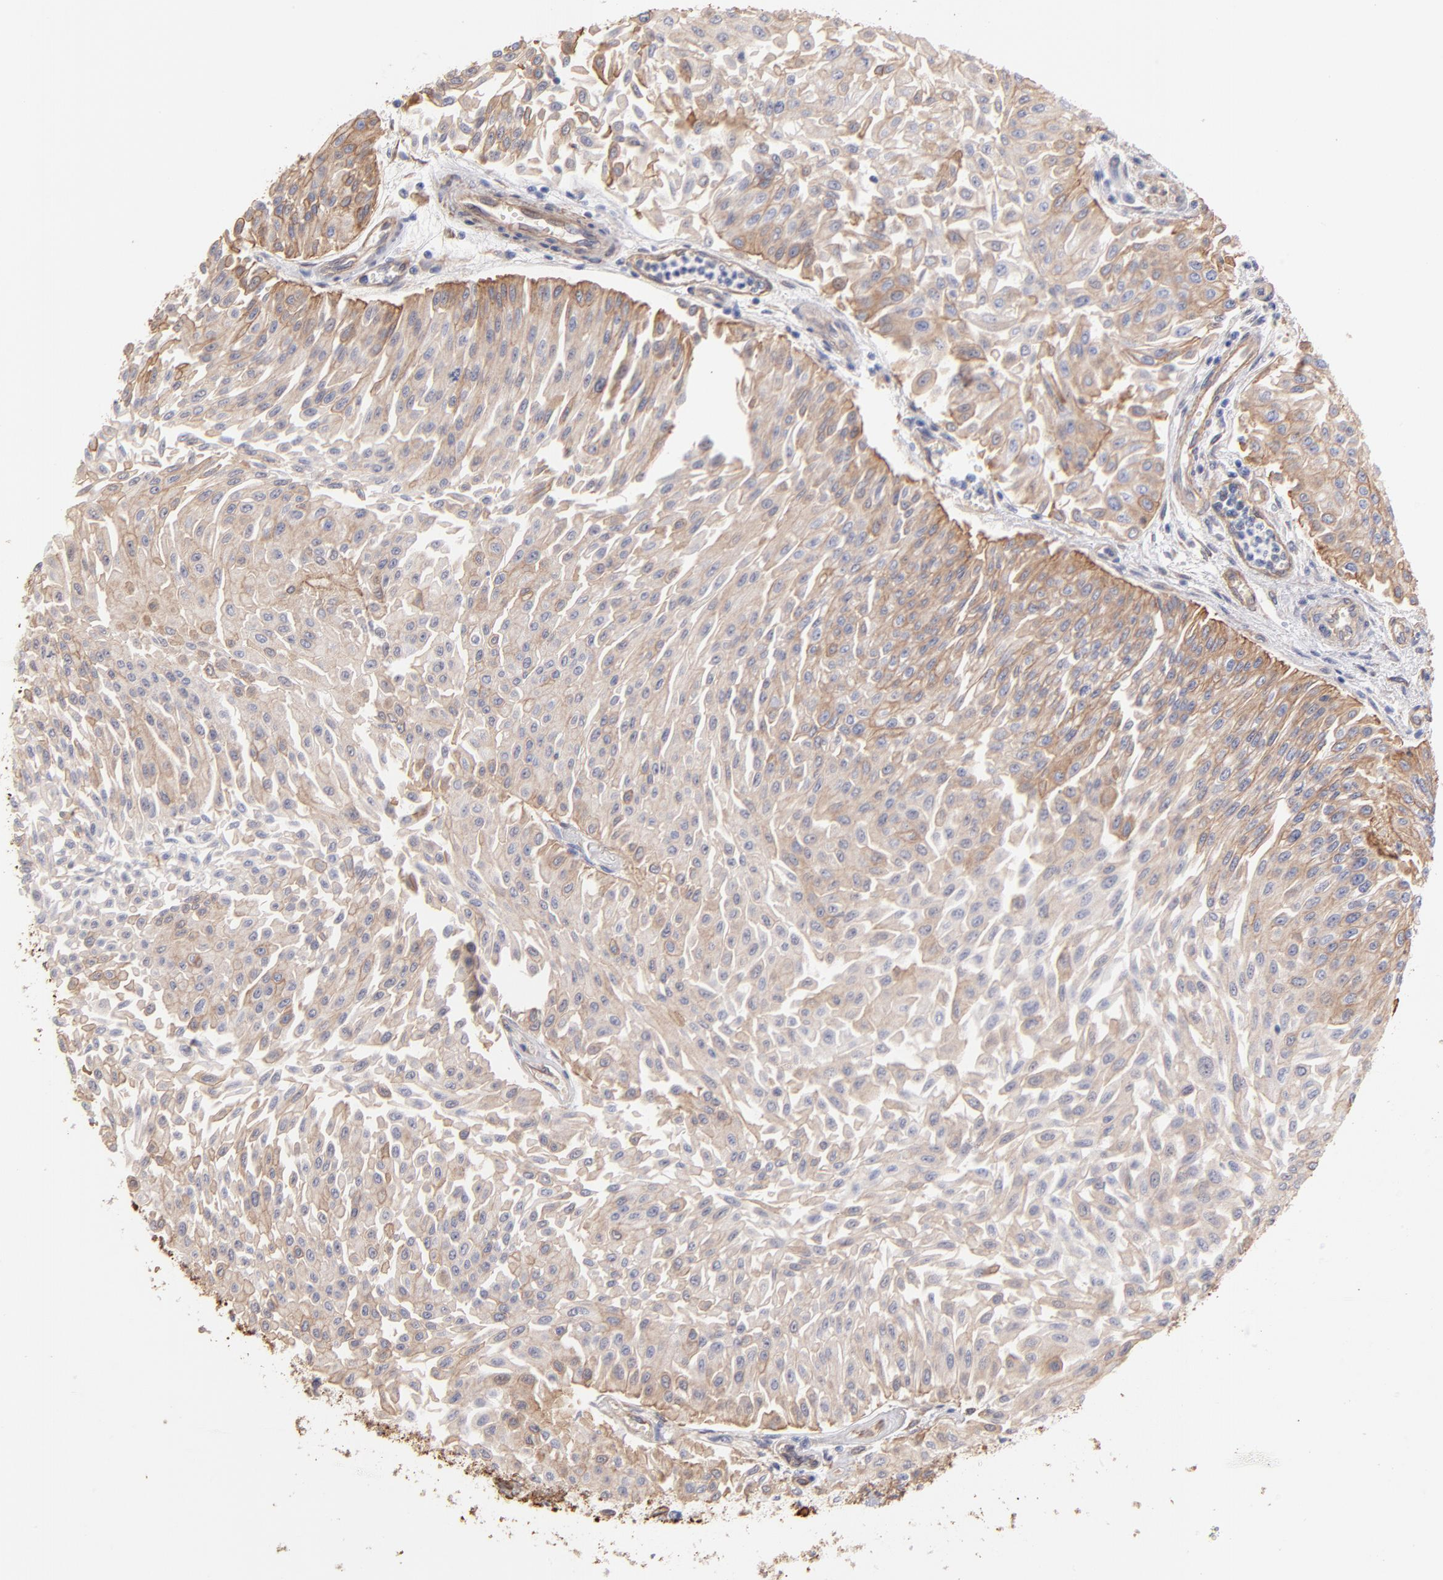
{"staining": {"intensity": "weak", "quantity": ">75%", "location": "cytoplasmic/membranous"}, "tissue": "urothelial cancer", "cell_type": "Tumor cells", "image_type": "cancer", "snomed": [{"axis": "morphology", "description": "Urothelial carcinoma, Low grade"}, {"axis": "topography", "description": "Urinary bladder"}], "caption": "Tumor cells display low levels of weak cytoplasmic/membranous positivity in approximately >75% of cells in urothelial carcinoma (low-grade).", "gene": "PLEC", "patient": {"sex": "male", "age": 86}}